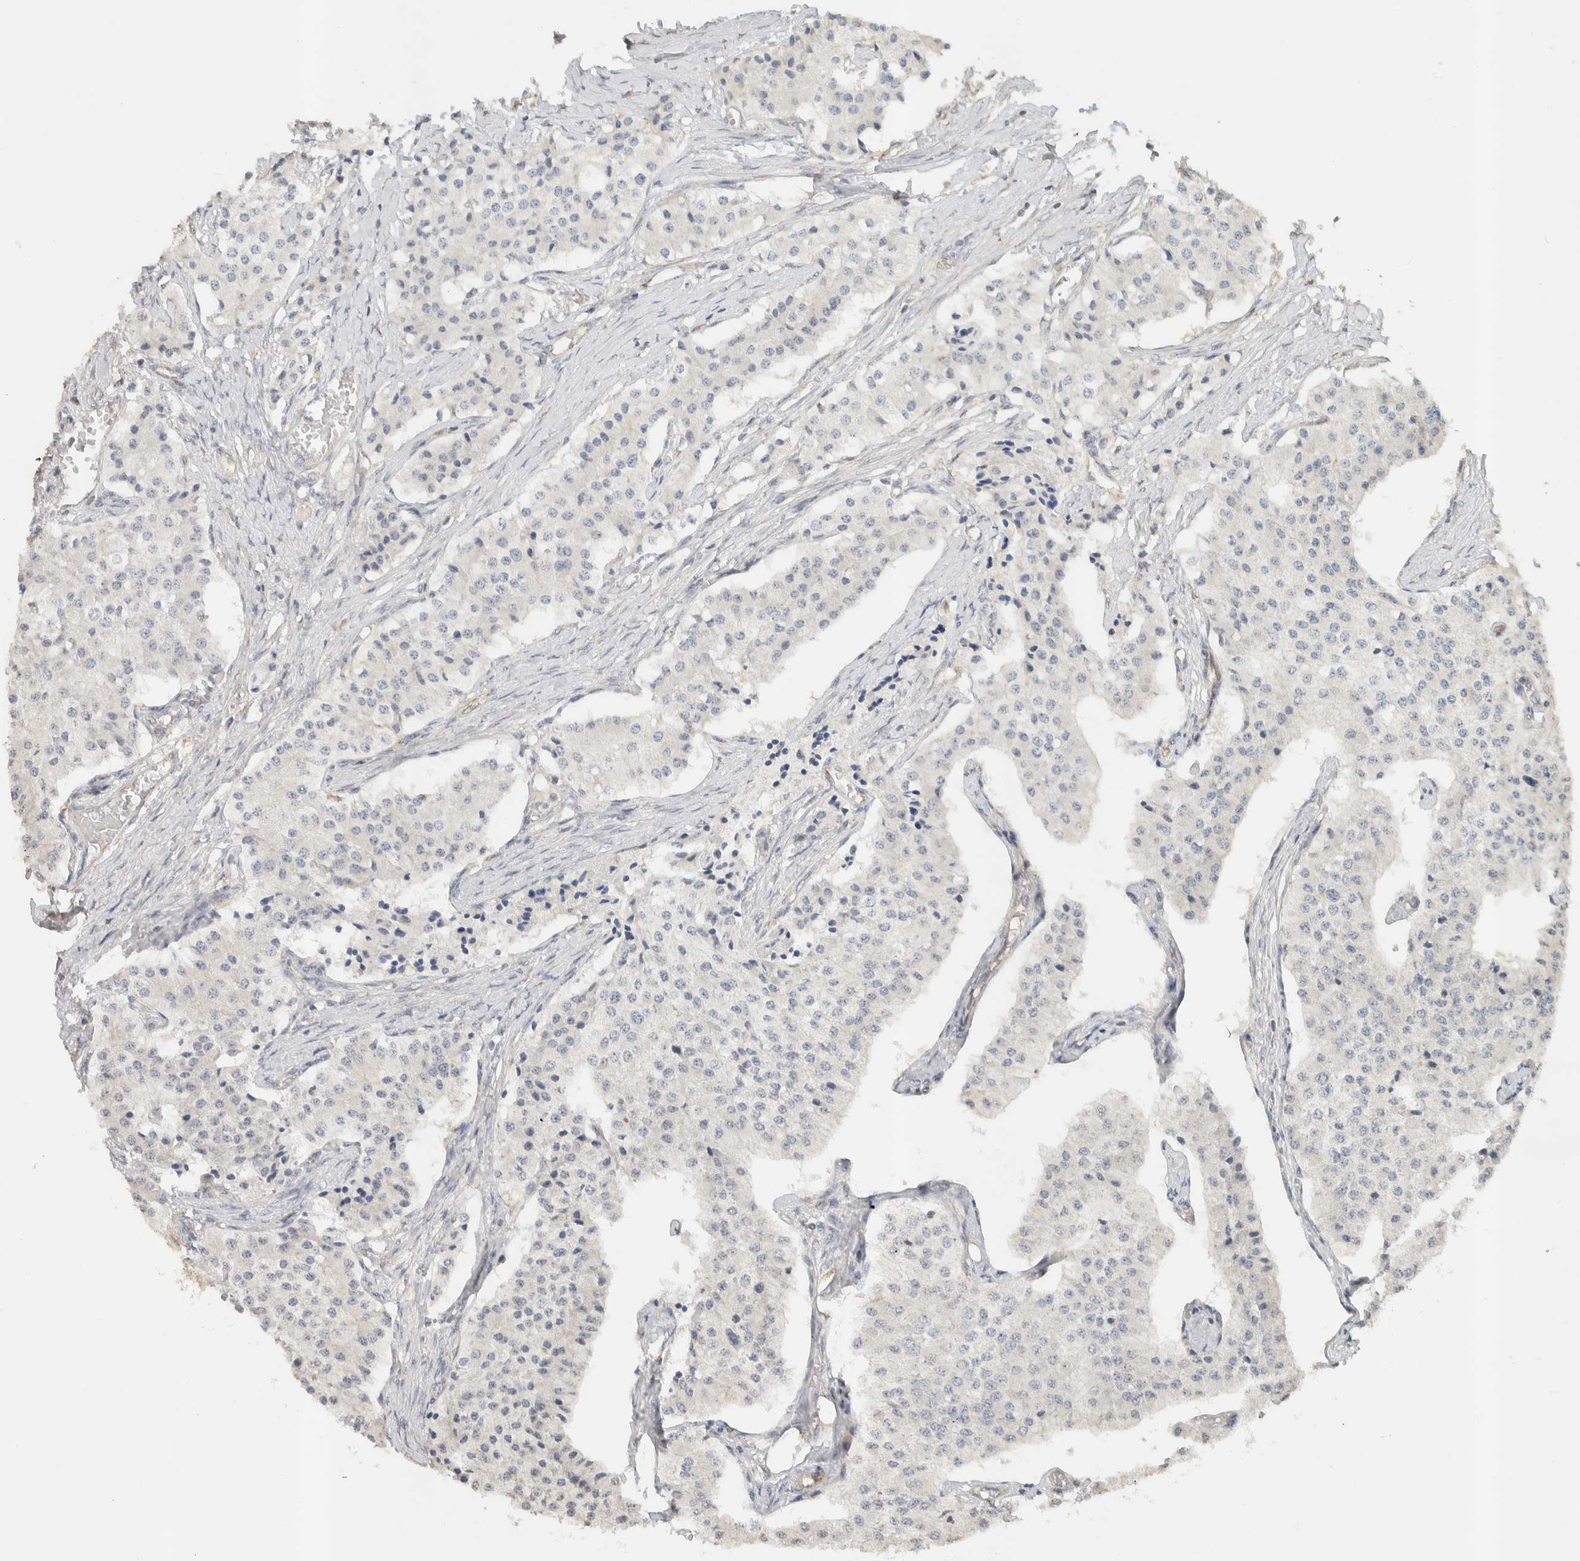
{"staining": {"intensity": "negative", "quantity": "none", "location": "none"}, "tissue": "carcinoid", "cell_type": "Tumor cells", "image_type": "cancer", "snomed": [{"axis": "morphology", "description": "Carcinoid, malignant, NOS"}, {"axis": "topography", "description": "Colon"}], "caption": "Immunohistochemical staining of human malignant carcinoid displays no significant expression in tumor cells.", "gene": "PDE7B", "patient": {"sex": "female", "age": 52}}